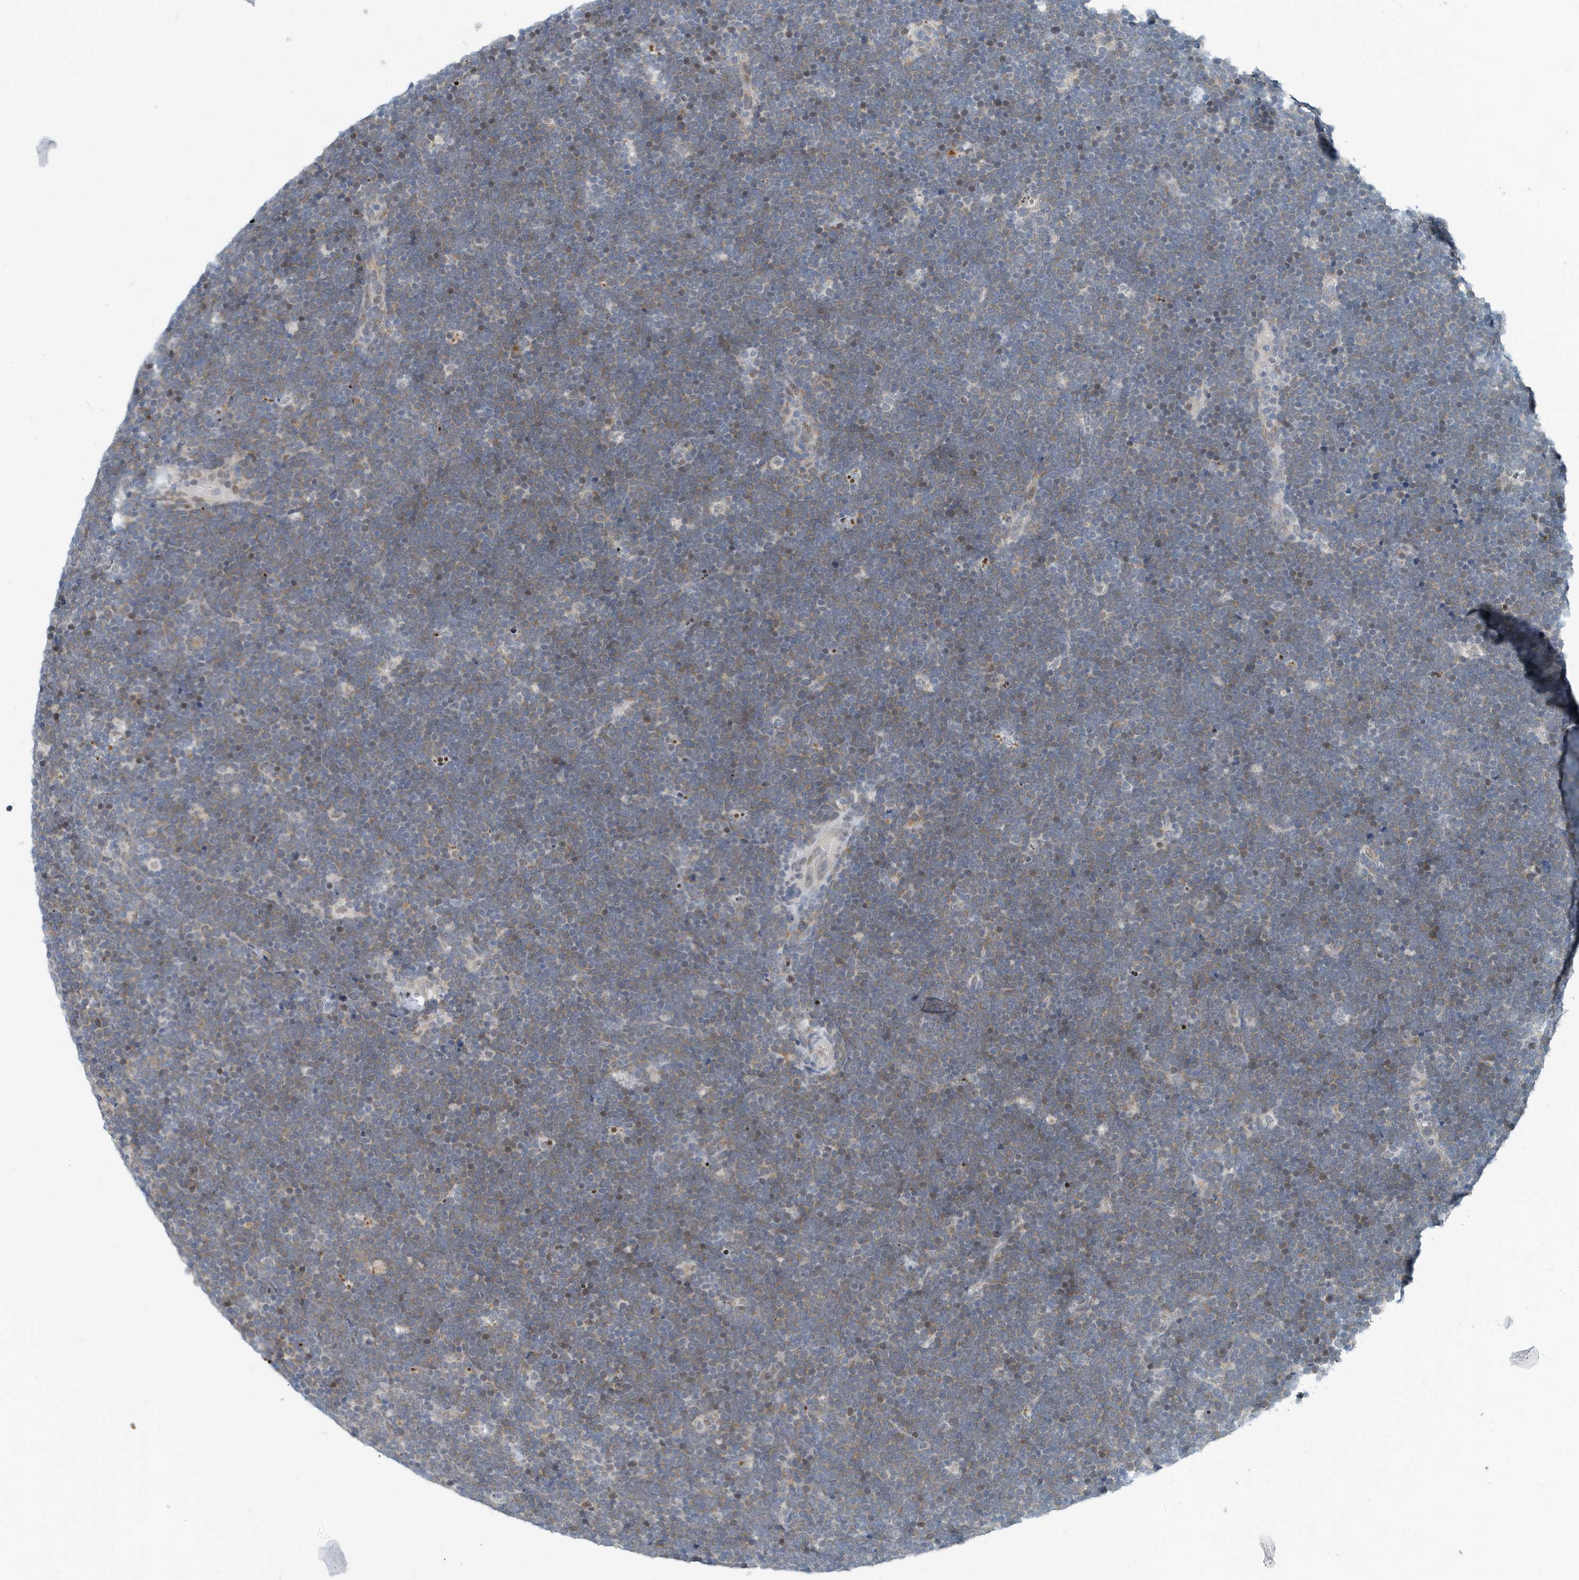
{"staining": {"intensity": "weak", "quantity": "<25%", "location": "cytoplasmic/membranous,nuclear"}, "tissue": "lymphoma", "cell_type": "Tumor cells", "image_type": "cancer", "snomed": [{"axis": "morphology", "description": "Malignant lymphoma, non-Hodgkin's type, High grade"}, {"axis": "topography", "description": "Lymph node"}], "caption": "This is an immunohistochemistry (IHC) histopathology image of high-grade malignant lymphoma, non-Hodgkin's type. There is no expression in tumor cells.", "gene": "KIF15", "patient": {"sex": "male", "age": 13}}